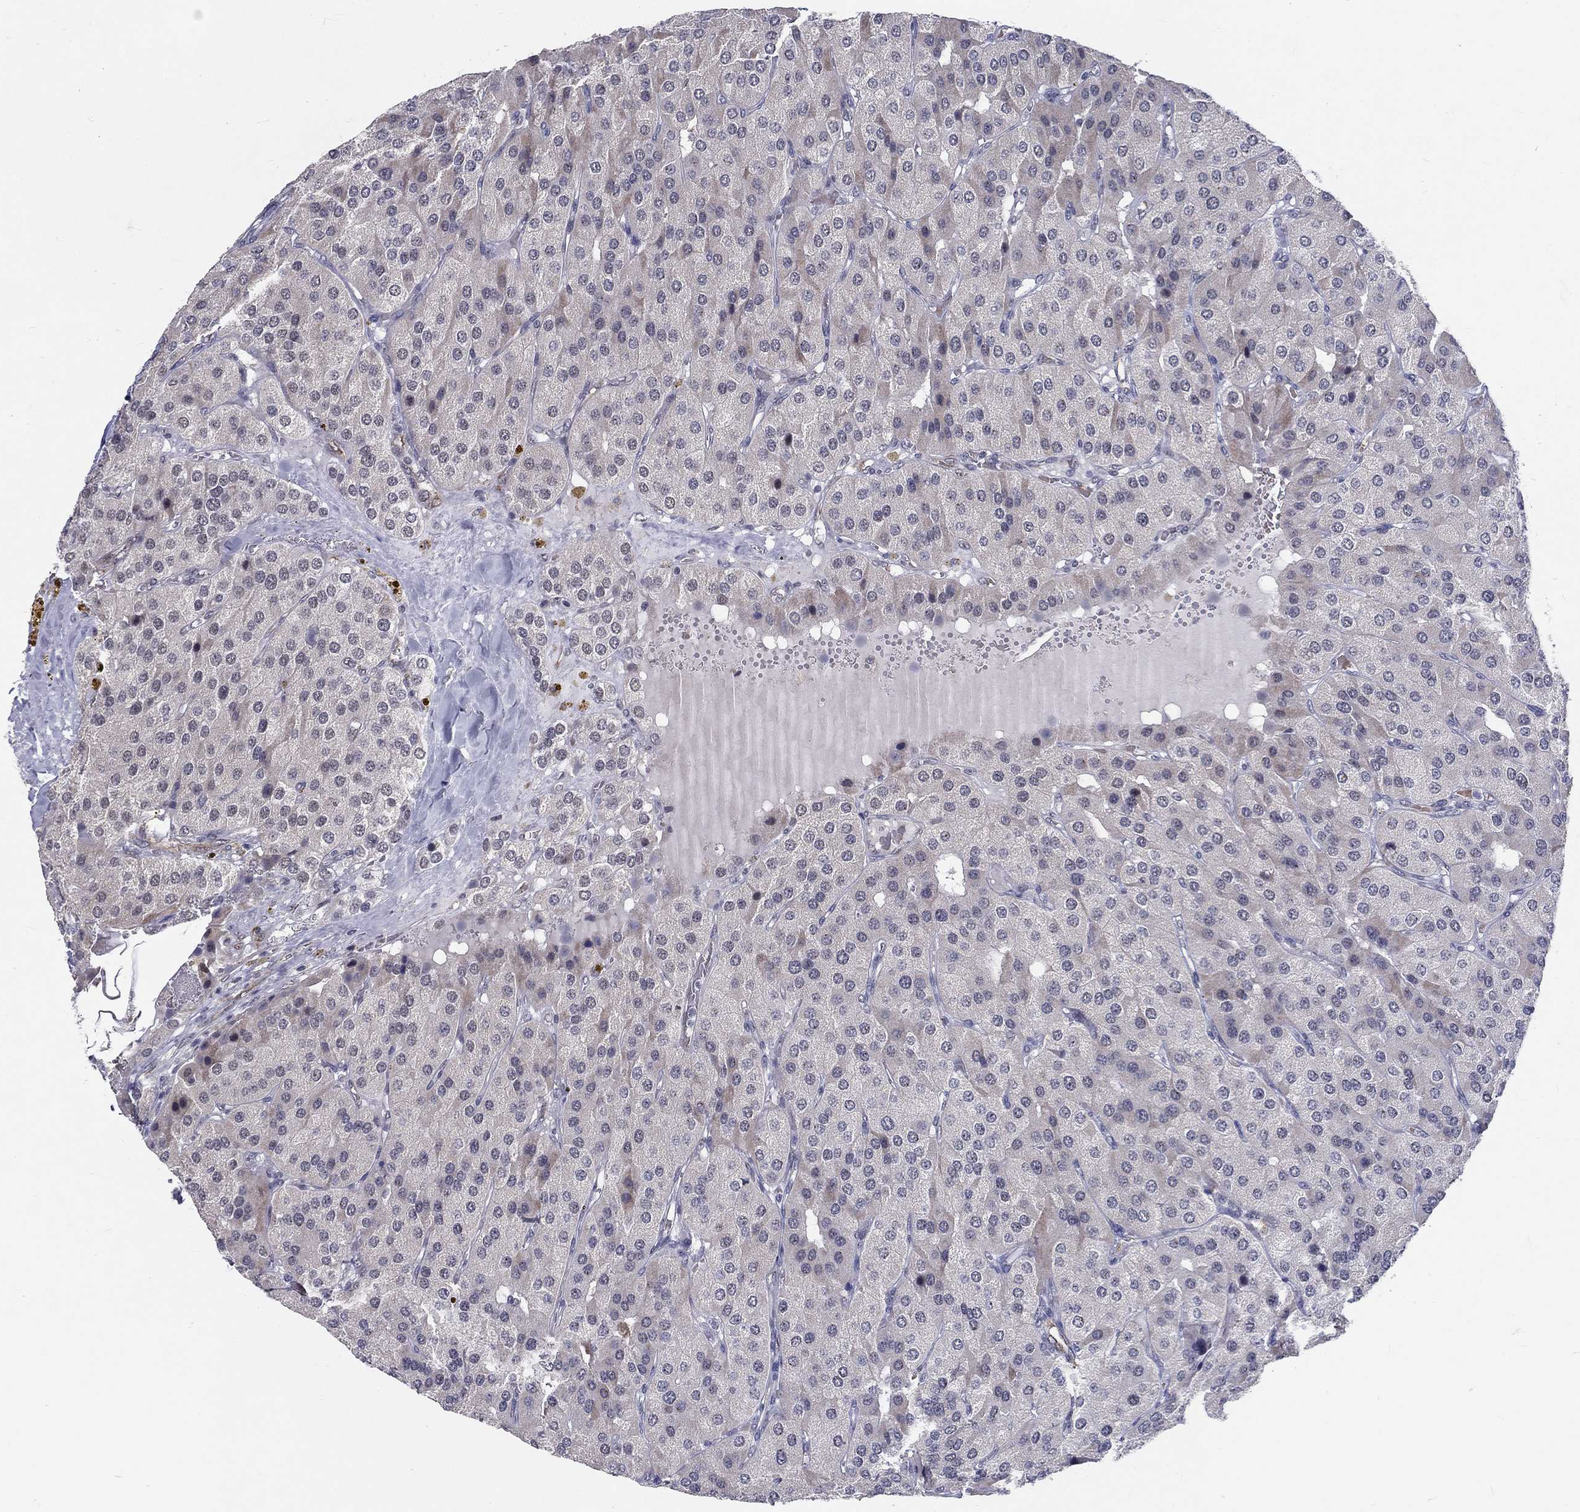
{"staining": {"intensity": "negative", "quantity": "none", "location": "none"}, "tissue": "parathyroid gland", "cell_type": "Glandular cells", "image_type": "normal", "snomed": [{"axis": "morphology", "description": "Normal tissue, NOS"}, {"axis": "morphology", "description": "Adenoma, NOS"}, {"axis": "topography", "description": "Parathyroid gland"}], "caption": "This micrograph is of normal parathyroid gland stained with IHC to label a protein in brown with the nuclei are counter-stained blue. There is no staining in glandular cells. (DAB immunohistochemistry with hematoxylin counter stain).", "gene": "ZBED1", "patient": {"sex": "female", "age": 86}}